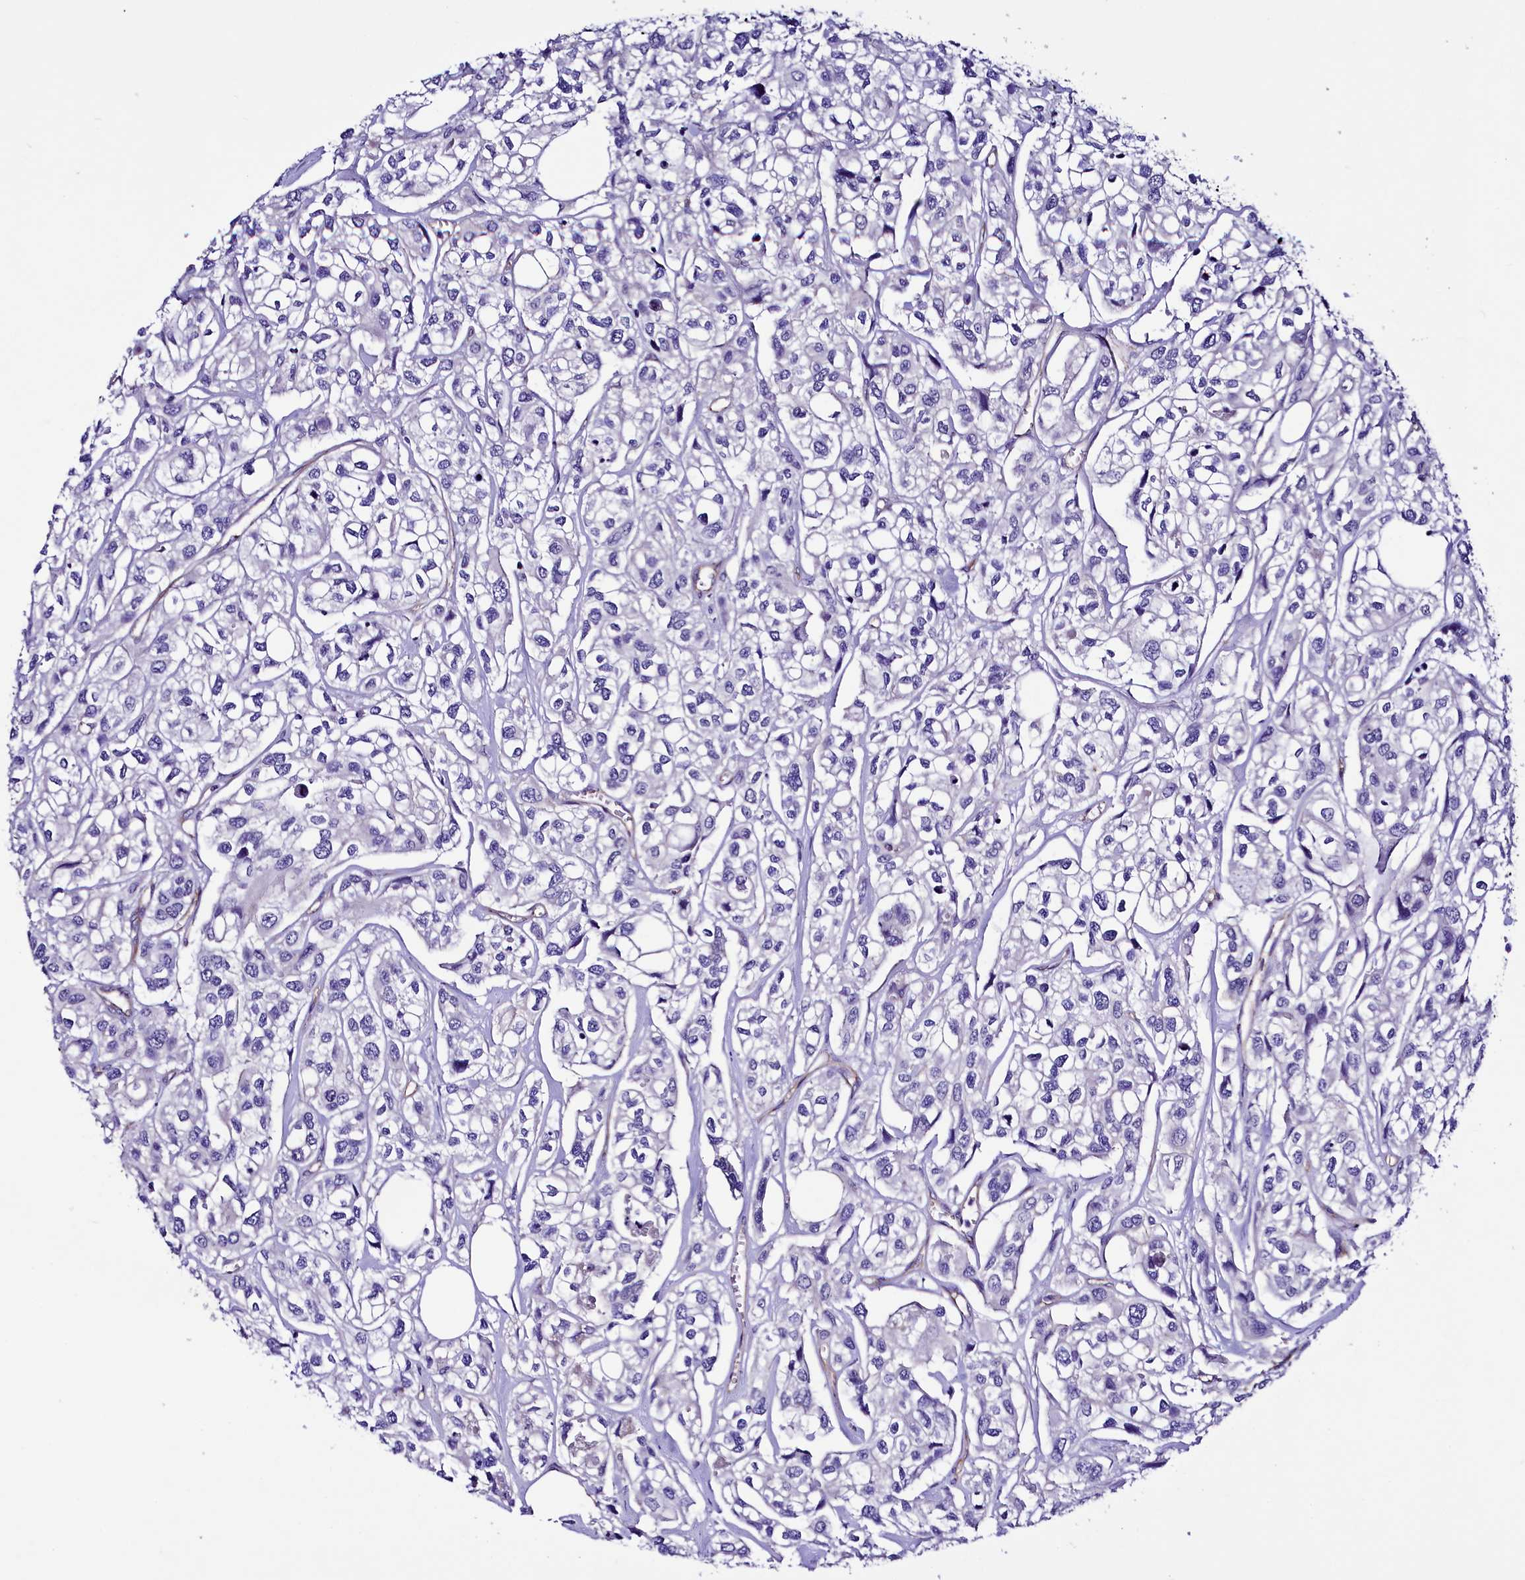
{"staining": {"intensity": "negative", "quantity": "none", "location": "none"}, "tissue": "urothelial cancer", "cell_type": "Tumor cells", "image_type": "cancer", "snomed": [{"axis": "morphology", "description": "Urothelial carcinoma, High grade"}, {"axis": "topography", "description": "Urinary bladder"}], "caption": "Immunohistochemistry of human urothelial carcinoma (high-grade) exhibits no positivity in tumor cells.", "gene": "SLF1", "patient": {"sex": "male", "age": 67}}